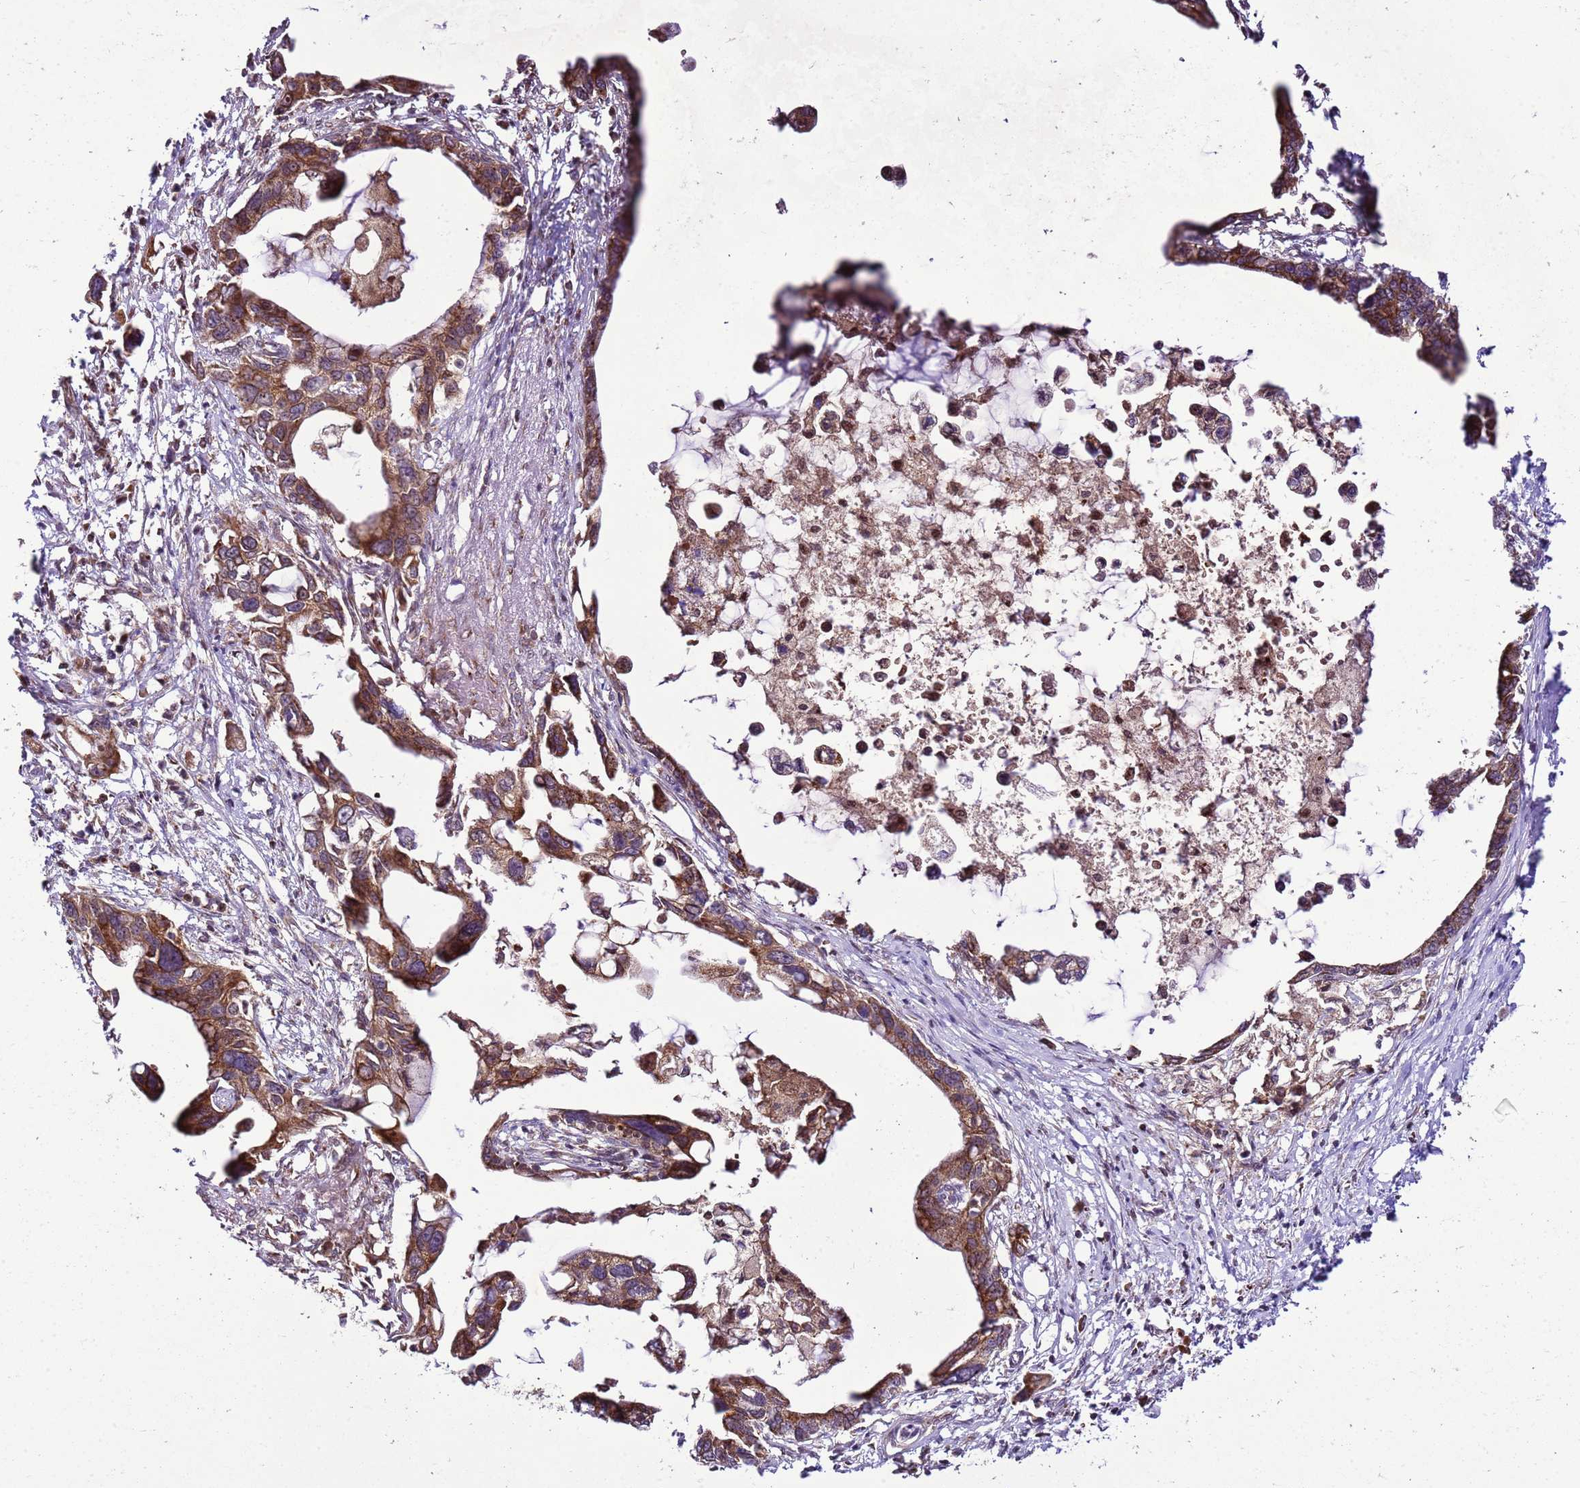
{"staining": {"intensity": "moderate", "quantity": ">75%", "location": "cytoplasmic/membranous"}, "tissue": "pancreatic cancer", "cell_type": "Tumor cells", "image_type": "cancer", "snomed": [{"axis": "morphology", "description": "Adenocarcinoma, NOS"}, {"axis": "topography", "description": "Pancreas"}], "caption": "The histopathology image reveals immunohistochemical staining of pancreatic adenocarcinoma. There is moderate cytoplasmic/membranous expression is appreciated in approximately >75% of tumor cells.", "gene": "RASA3", "patient": {"sex": "female", "age": 83}}